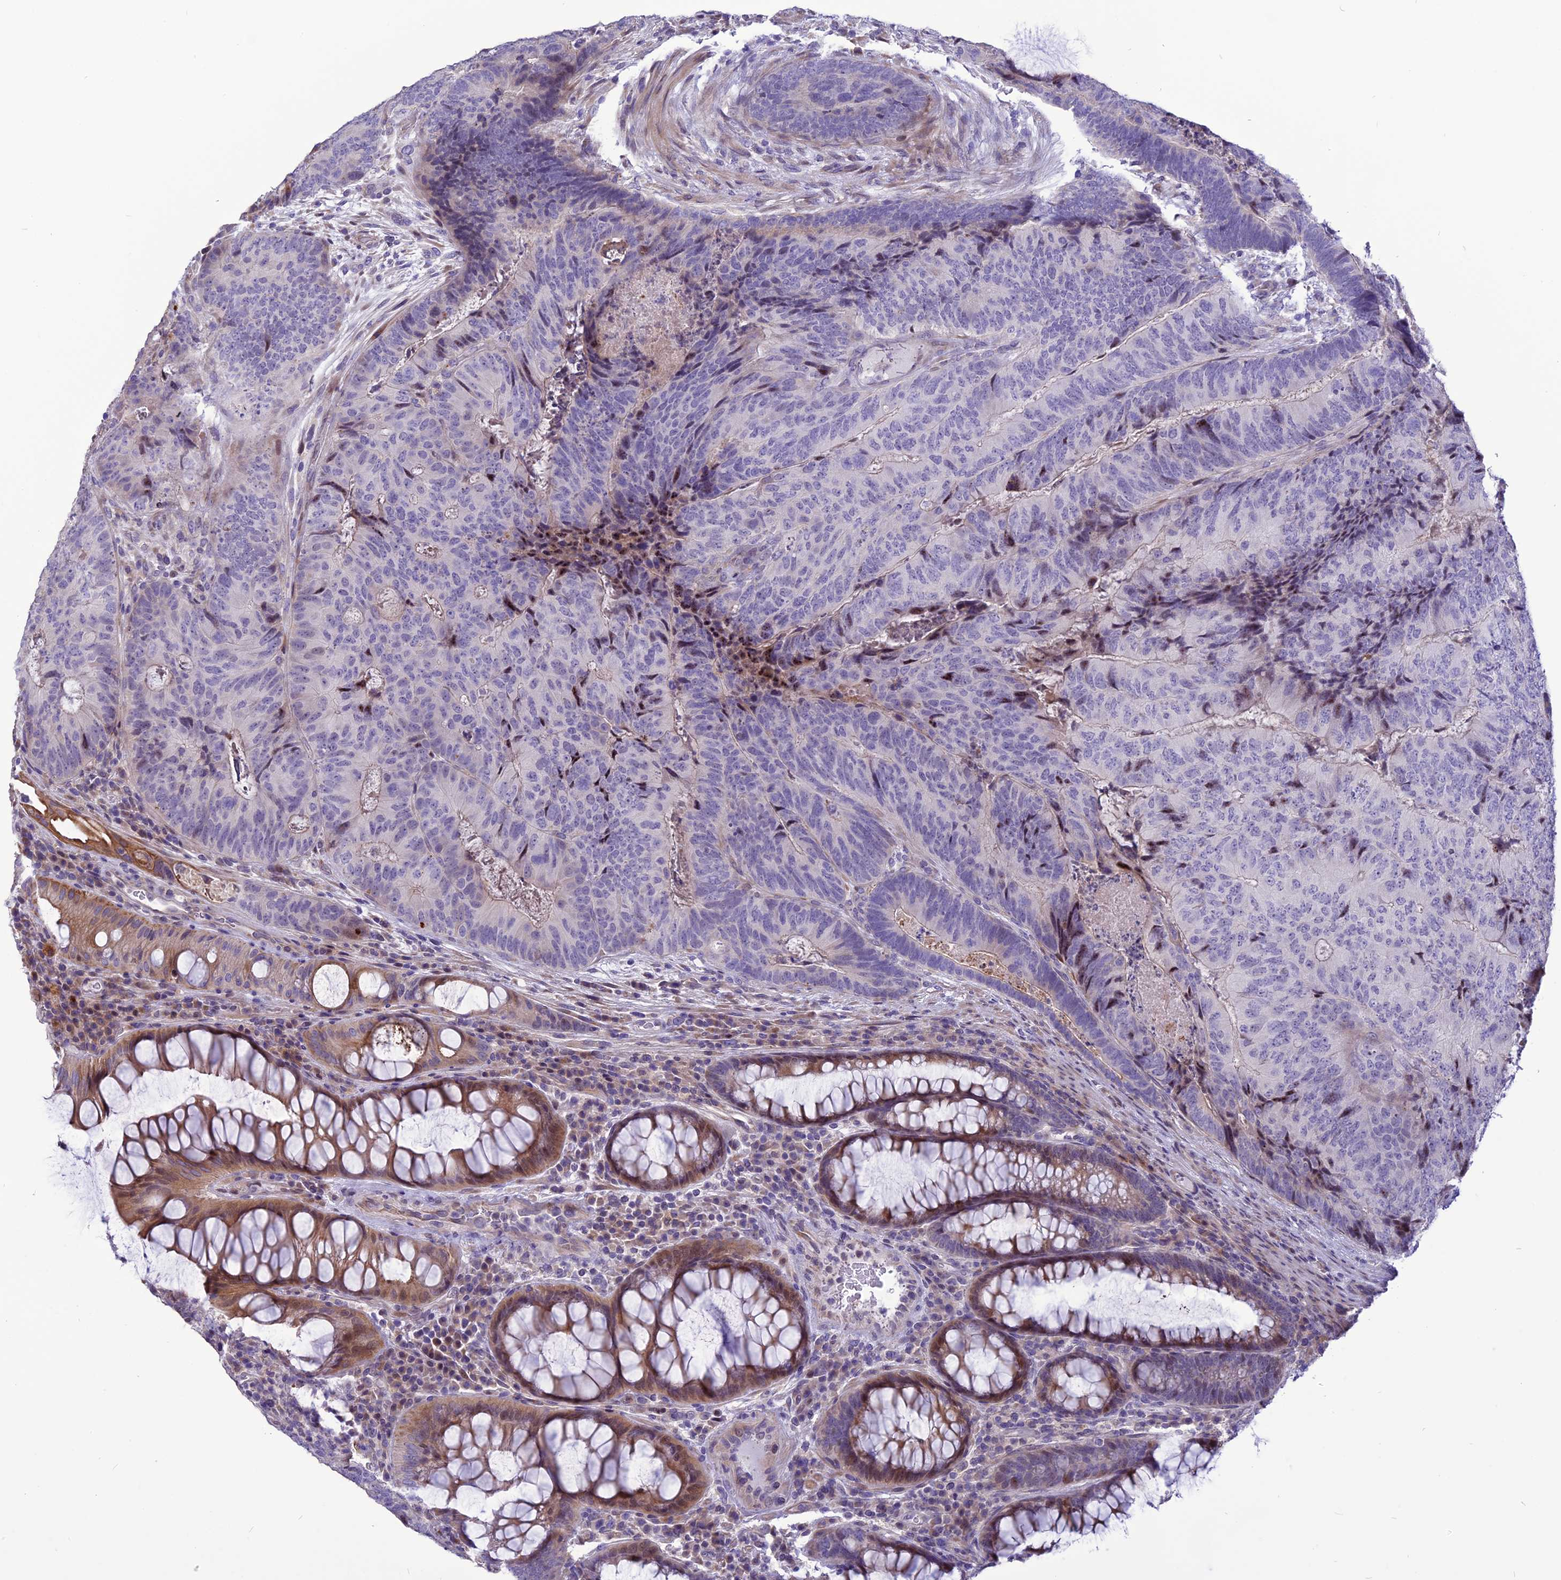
{"staining": {"intensity": "negative", "quantity": "none", "location": "none"}, "tissue": "colorectal cancer", "cell_type": "Tumor cells", "image_type": "cancer", "snomed": [{"axis": "morphology", "description": "Adenocarcinoma, NOS"}, {"axis": "topography", "description": "Colon"}], "caption": "DAB immunohistochemical staining of colorectal adenocarcinoma reveals no significant positivity in tumor cells. (DAB immunohistochemistry (IHC) visualized using brightfield microscopy, high magnification).", "gene": "SPG21", "patient": {"sex": "female", "age": 67}}